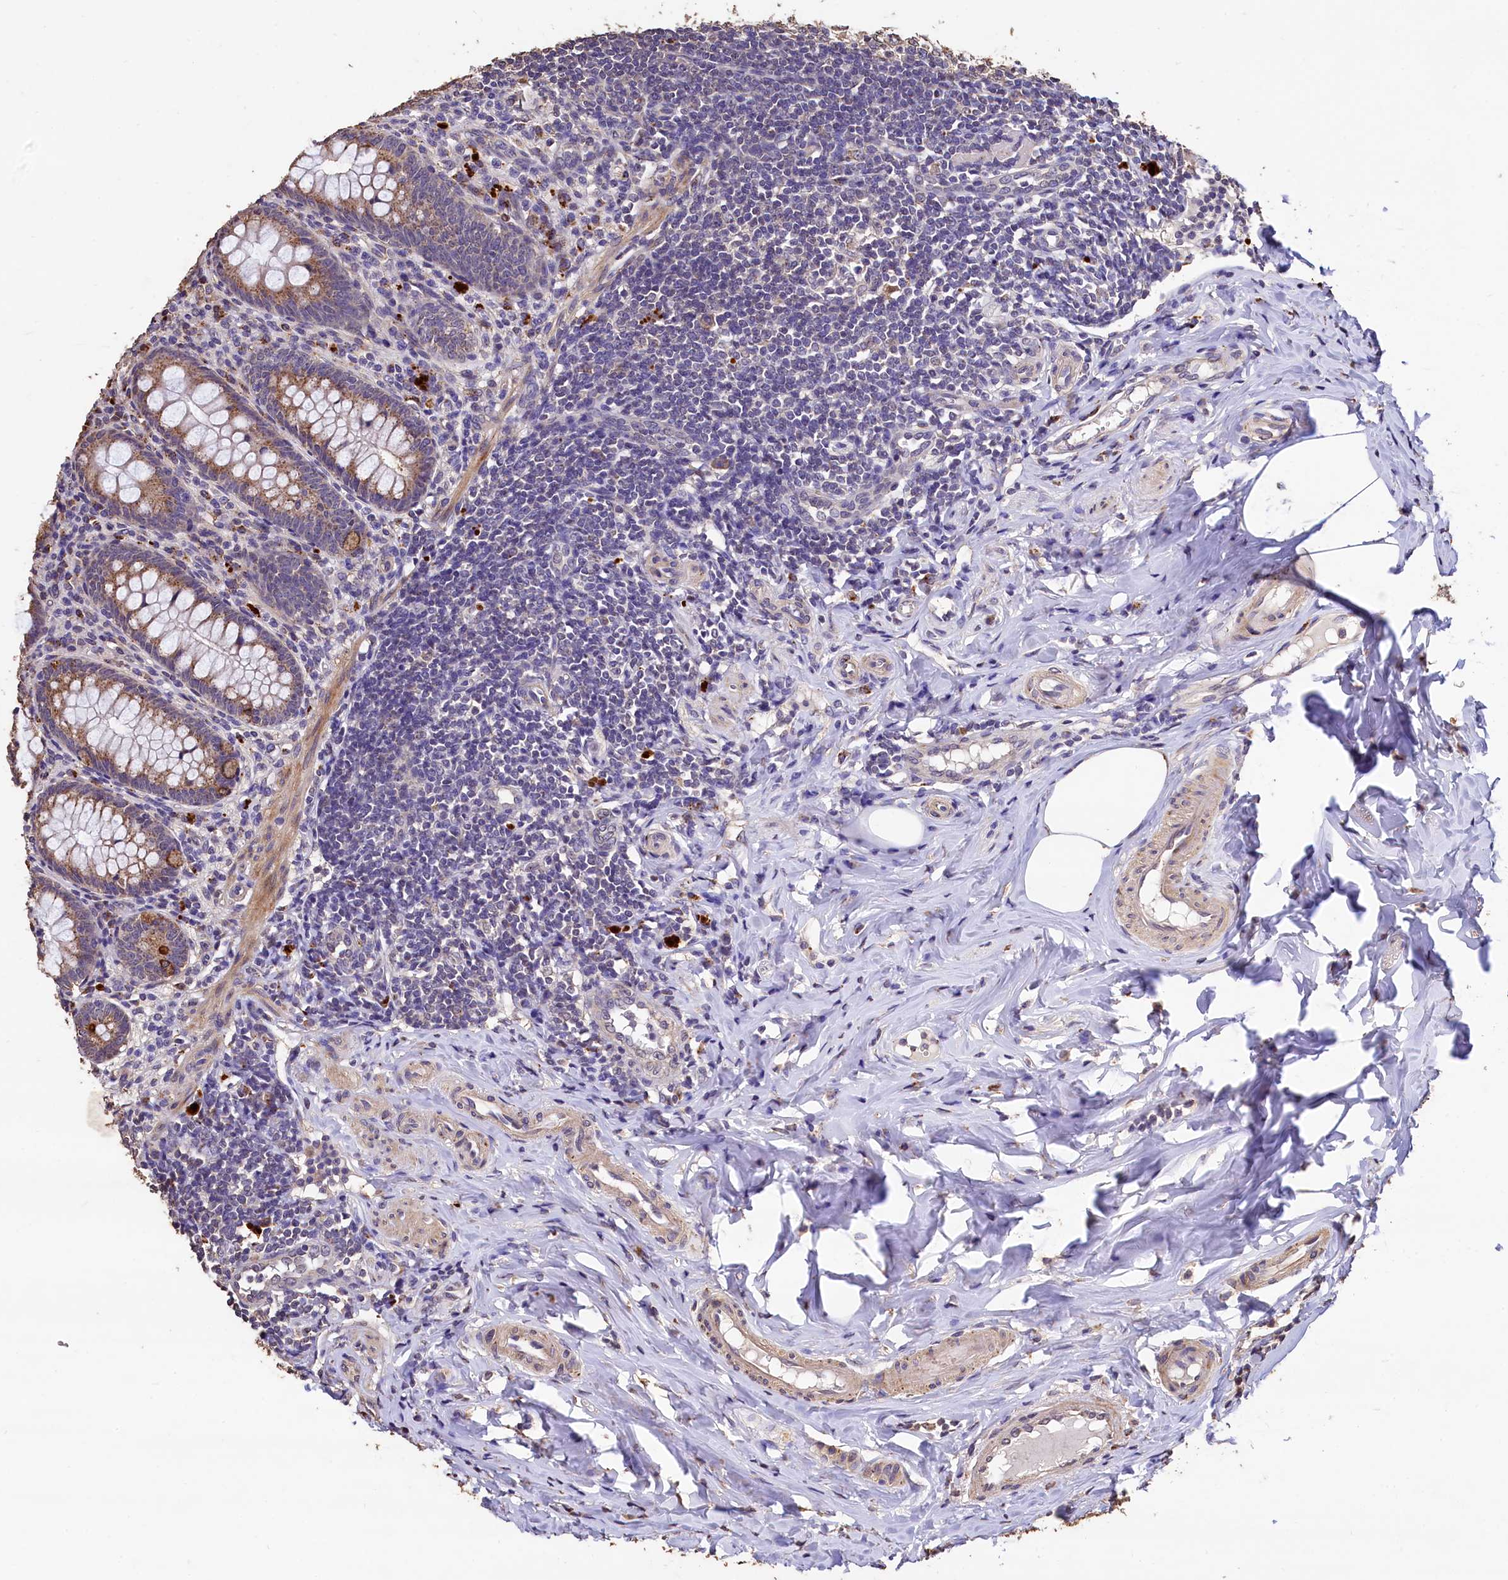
{"staining": {"intensity": "moderate", "quantity": ">75%", "location": "cytoplasmic/membranous"}, "tissue": "appendix", "cell_type": "Glandular cells", "image_type": "normal", "snomed": [{"axis": "morphology", "description": "Normal tissue, NOS"}, {"axis": "topography", "description": "Appendix"}], "caption": "Immunohistochemical staining of unremarkable appendix displays medium levels of moderate cytoplasmic/membranous positivity in about >75% of glandular cells. The staining was performed using DAB (3,3'-diaminobenzidine) to visualize the protein expression in brown, while the nuclei were stained in blue with hematoxylin (Magnification: 20x).", "gene": "LSM4", "patient": {"sex": "female", "age": 33}}